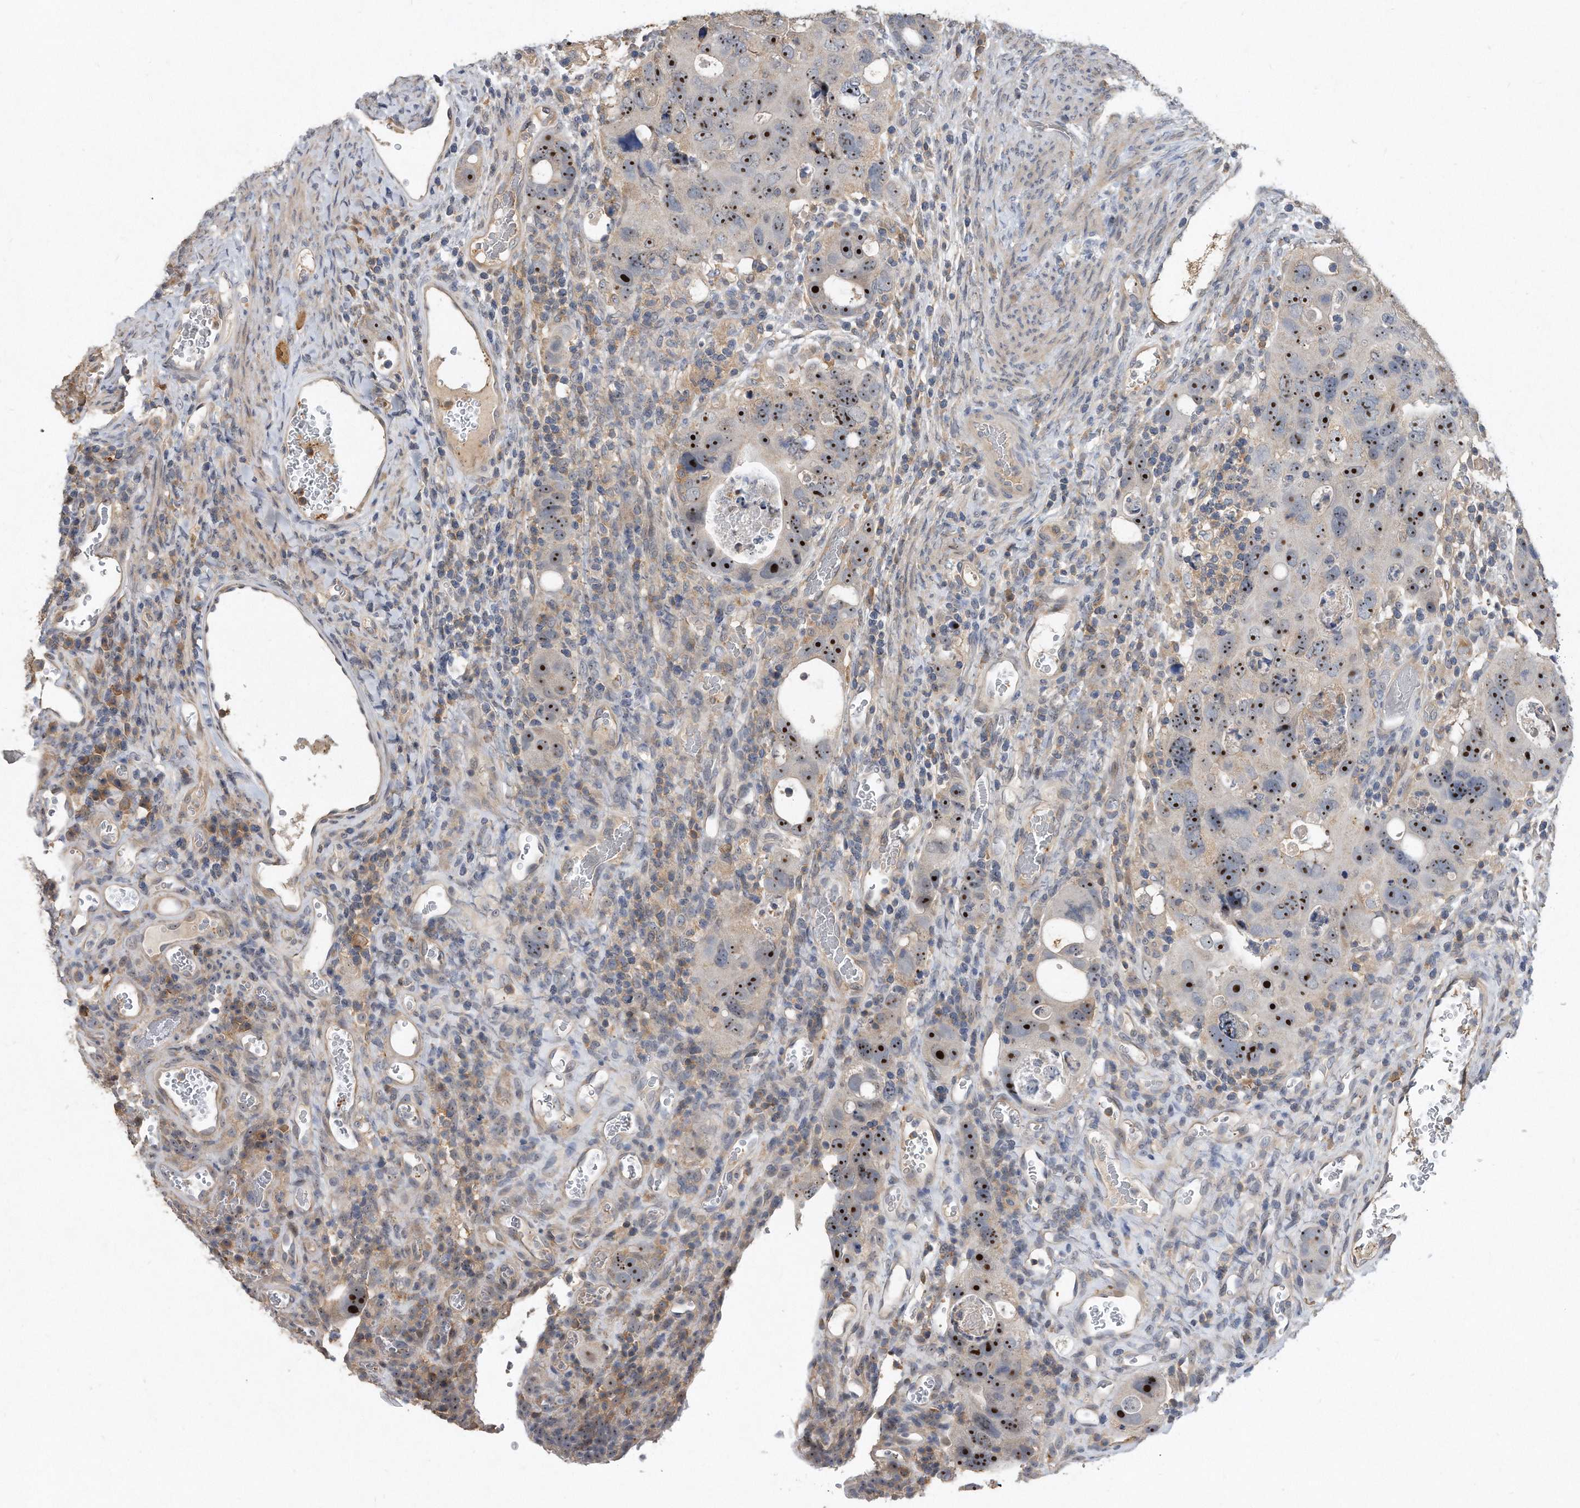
{"staining": {"intensity": "strong", "quantity": ">75%", "location": "nuclear"}, "tissue": "colorectal cancer", "cell_type": "Tumor cells", "image_type": "cancer", "snomed": [{"axis": "morphology", "description": "Adenocarcinoma, NOS"}, {"axis": "topography", "description": "Rectum"}], "caption": "This micrograph reveals immunohistochemistry staining of colorectal cancer, with high strong nuclear expression in approximately >75% of tumor cells.", "gene": "PGBD2", "patient": {"sex": "male", "age": 59}}